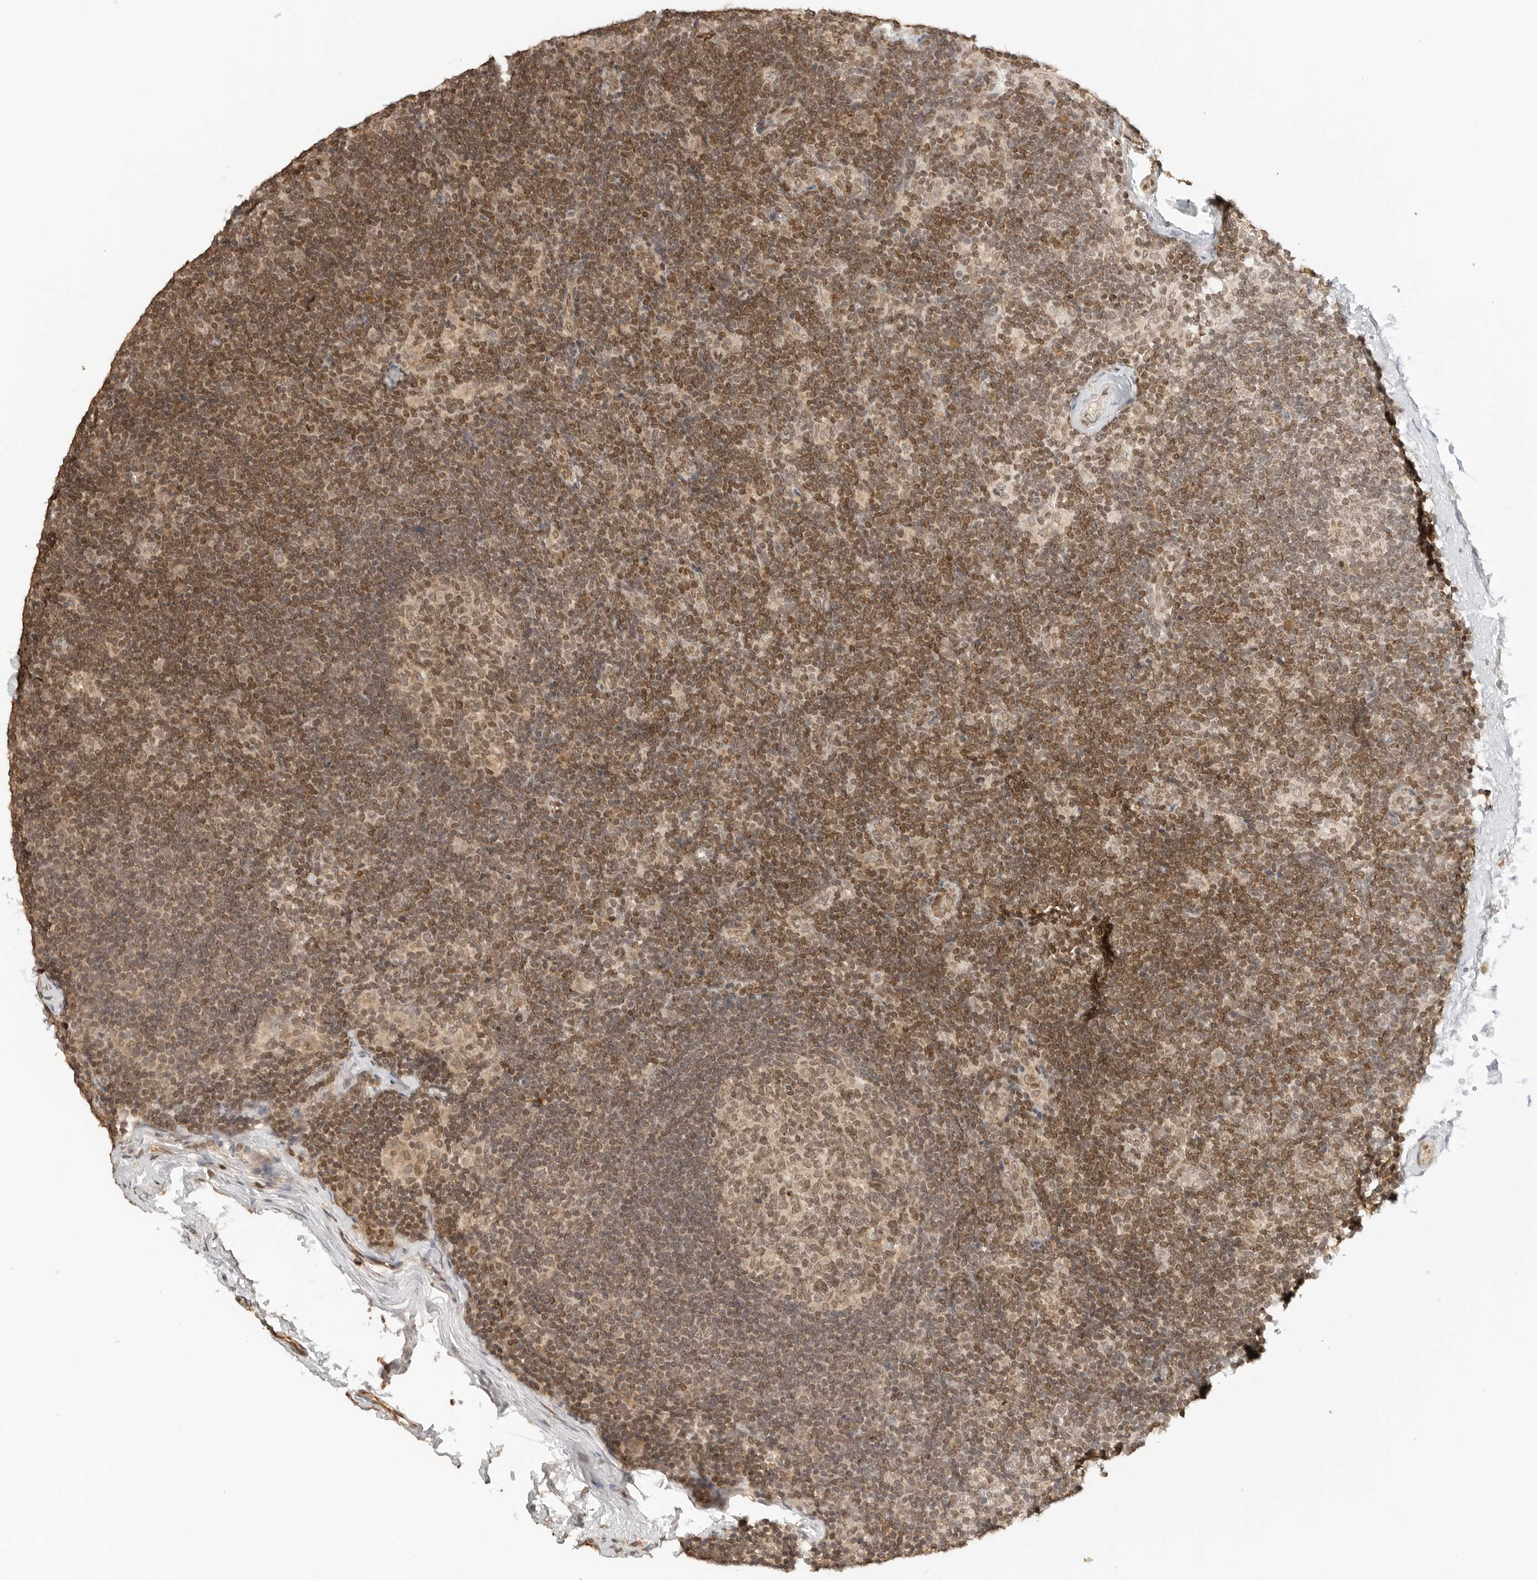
{"staining": {"intensity": "moderate", "quantity": ">75%", "location": "nuclear"}, "tissue": "lymph node", "cell_type": "Germinal center cells", "image_type": "normal", "snomed": [{"axis": "morphology", "description": "Normal tissue, NOS"}, {"axis": "topography", "description": "Lymph node"}], "caption": "The image exhibits immunohistochemical staining of unremarkable lymph node. There is moderate nuclear positivity is appreciated in approximately >75% of germinal center cells. (brown staining indicates protein expression, while blue staining denotes nuclei).", "gene": "POLH", "patient": {"sex": "female", "age": 22}}